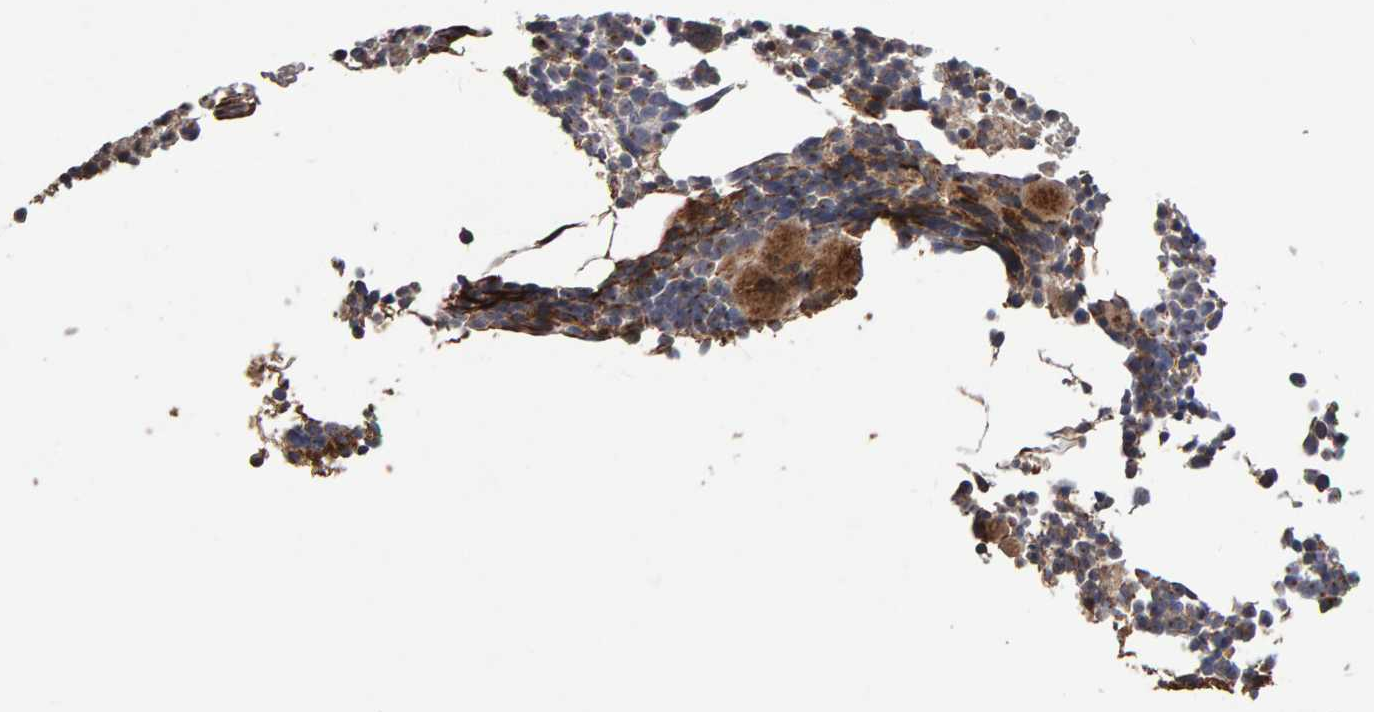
{"staining": {"intensity": "moderate", "quantity": "<25%", "location": "cytoplasmic/membranous"}, "tissue": "bone marrow", "cell_type": "Hematopoietic cells", "image_type": "normal", "snomed": [{"axis": "morphology", "description": "Normal tissue, NOS"}, {"axis": "morphology", "description": "Inflammation, NOS"}, {"axis": "topography", "description": "Bone marrow"}], "caption": "This is a histology image of immunohistochemistry staining of unremarkable bone marrow, which shows moderate positivity in the cytoplasmic/membranous of hematopoietic cells.", "gene": "CANT1", "patient": {"sex": "male", "age": 78}}